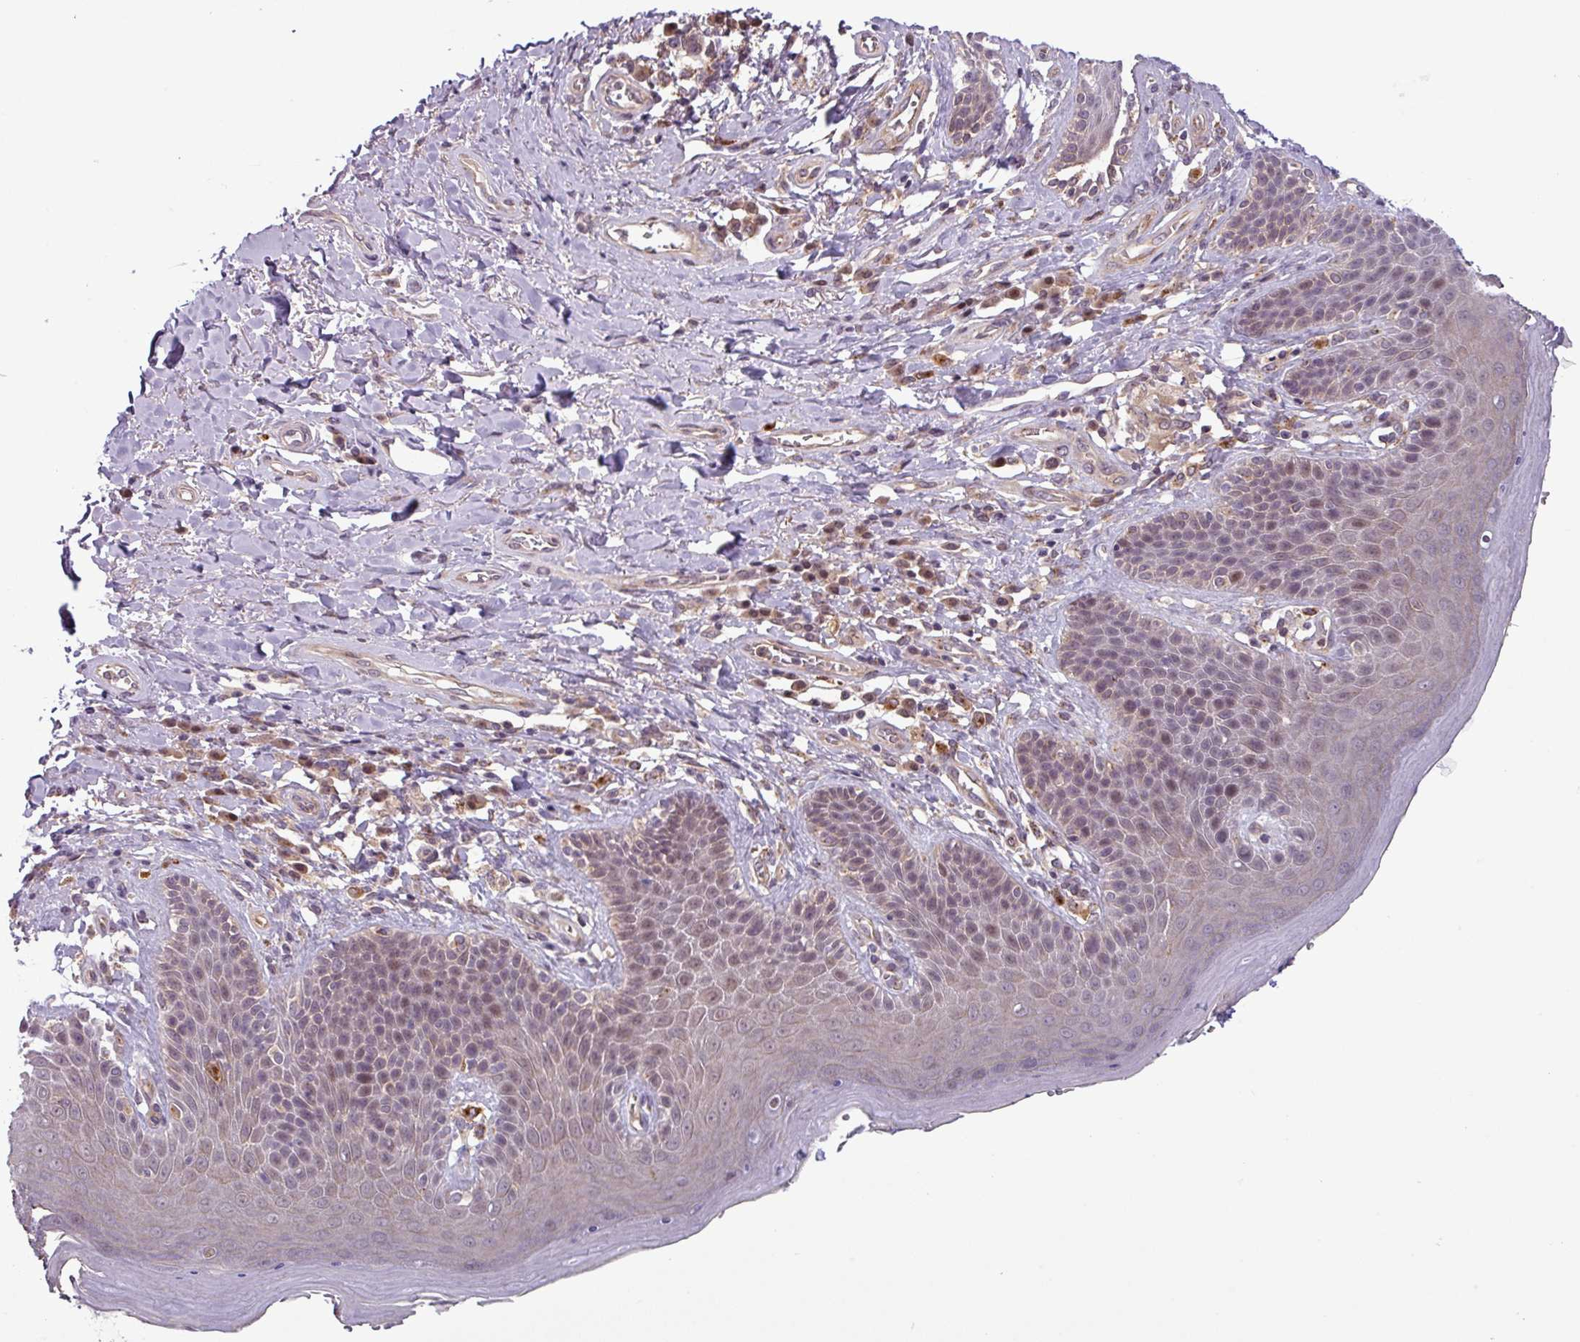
{"staining": {"intensity": "weak", "quantity": ">75%", "location": "cytoplasmic/membranous,nuclear"}, "tissue": "skin", "cell_type": "Epidermal cells", "image_type": "normal", "snomed": [{"axis": "morphology", "description": "Normal tissue, NOS"}, {"axis": "topography", "description": "Anal"}], "caption": "Epidermal cells exhibit weak cytoplasmic/membranous,nuclear positivity in approximately >75% of cells in normal skin.", "gene": "NPFFR1", "patient": {"sex": "female", "age": 89}}